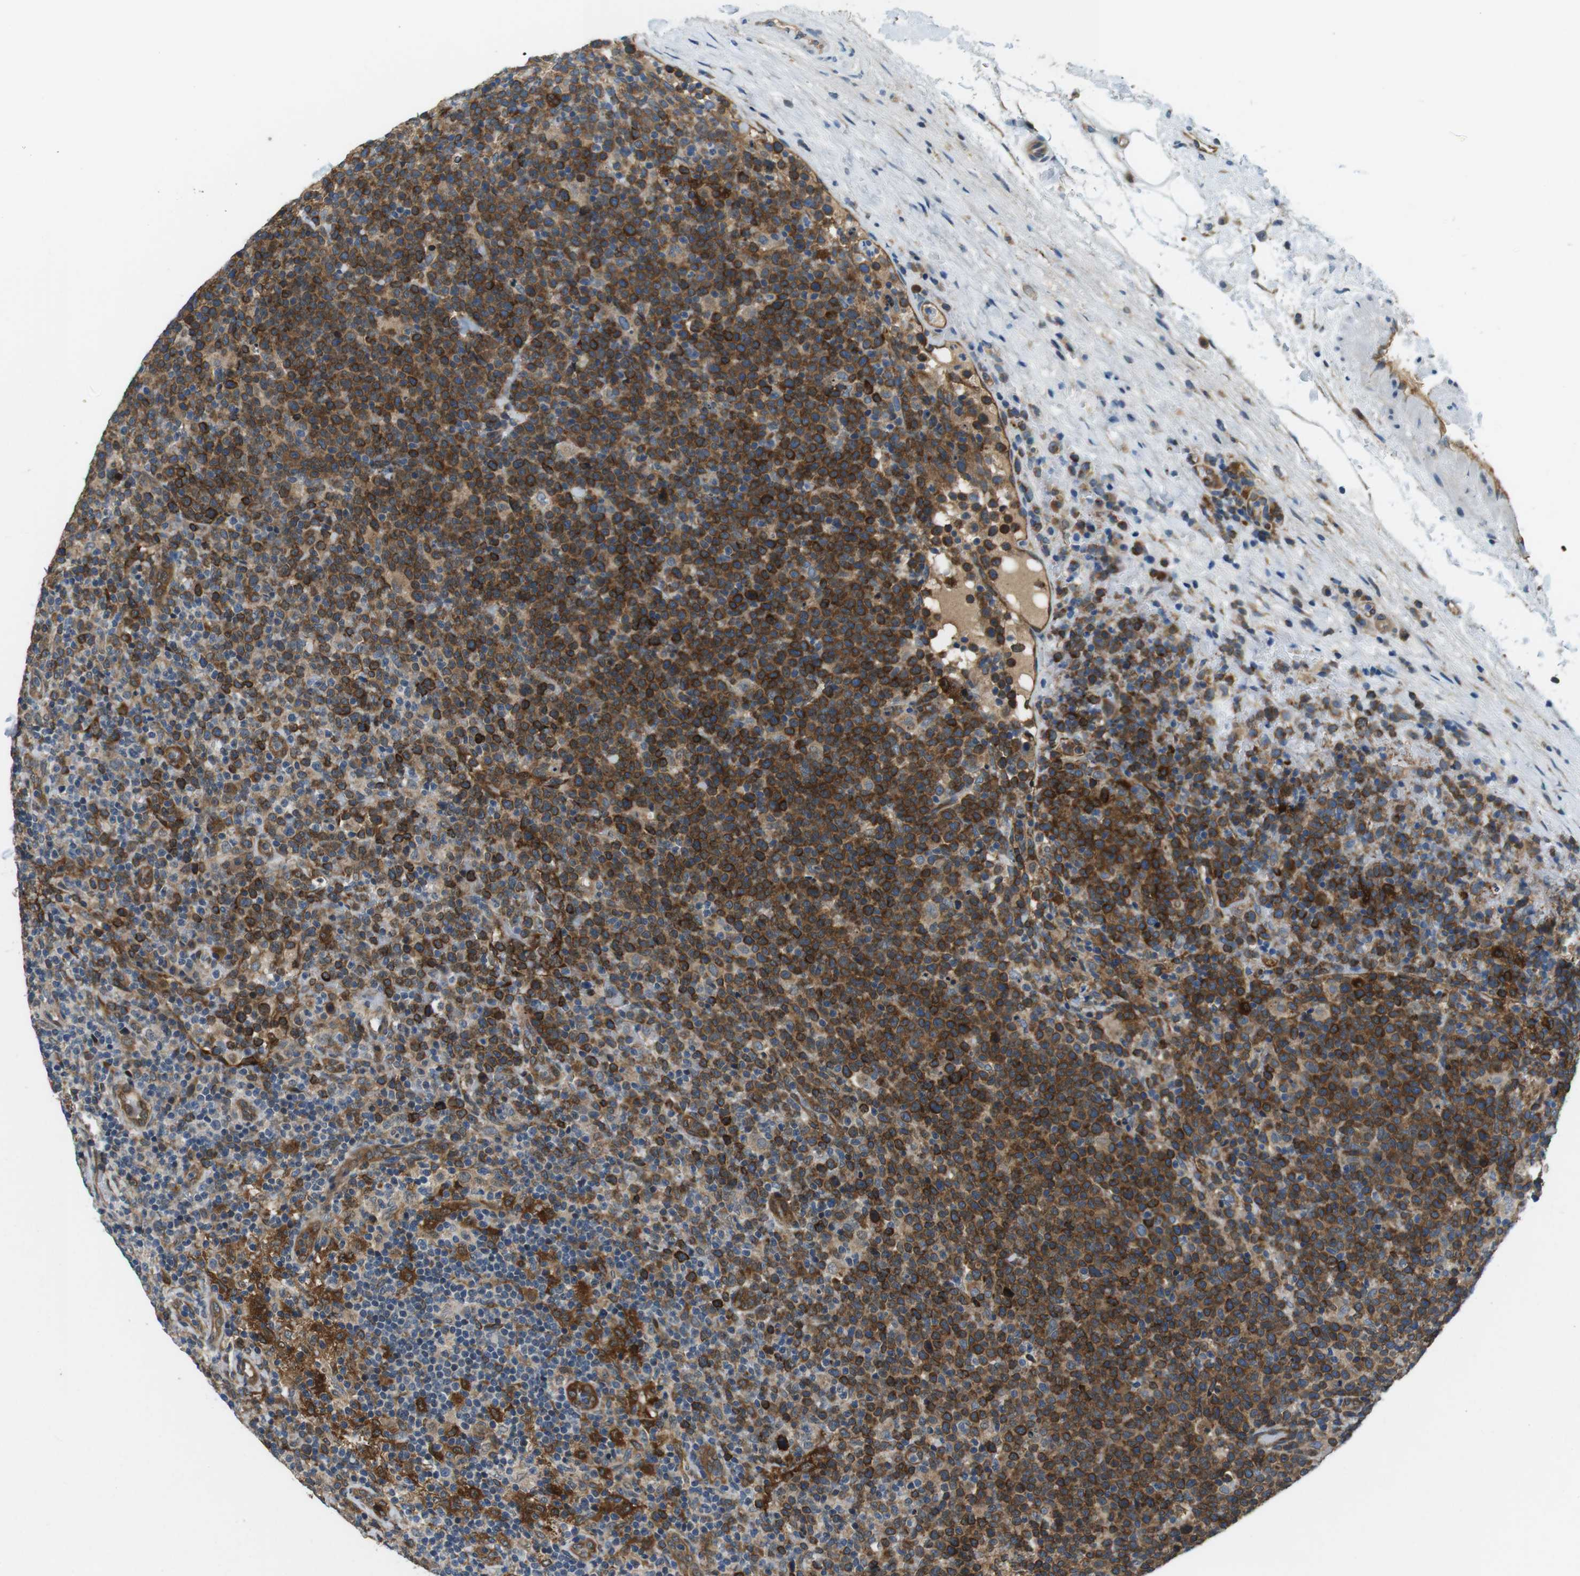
{"staining": {"intensity": "strong", "quantity": ">75%", "location": "cytoplasmic/membranous"}, "tissue": "lymphoma", "cell_type": "Tumor cells", "image_type": "cancer", "snomed": [{"axis": "morphology", "description": "Malignant lymphoma, non-Hodgkin's type, High grade"}, {"axis": "topography", "description": "Lymph node"}], "caption": "Immunohistochemistry image of human lymphoma stained for a protein (brown), which demonstrates high levels of strong cytoplasmic/membranous expression in approximately >75% of tumor cells.", "gene": "PALD1", "patient": {"sex": "male", "age": 61}}